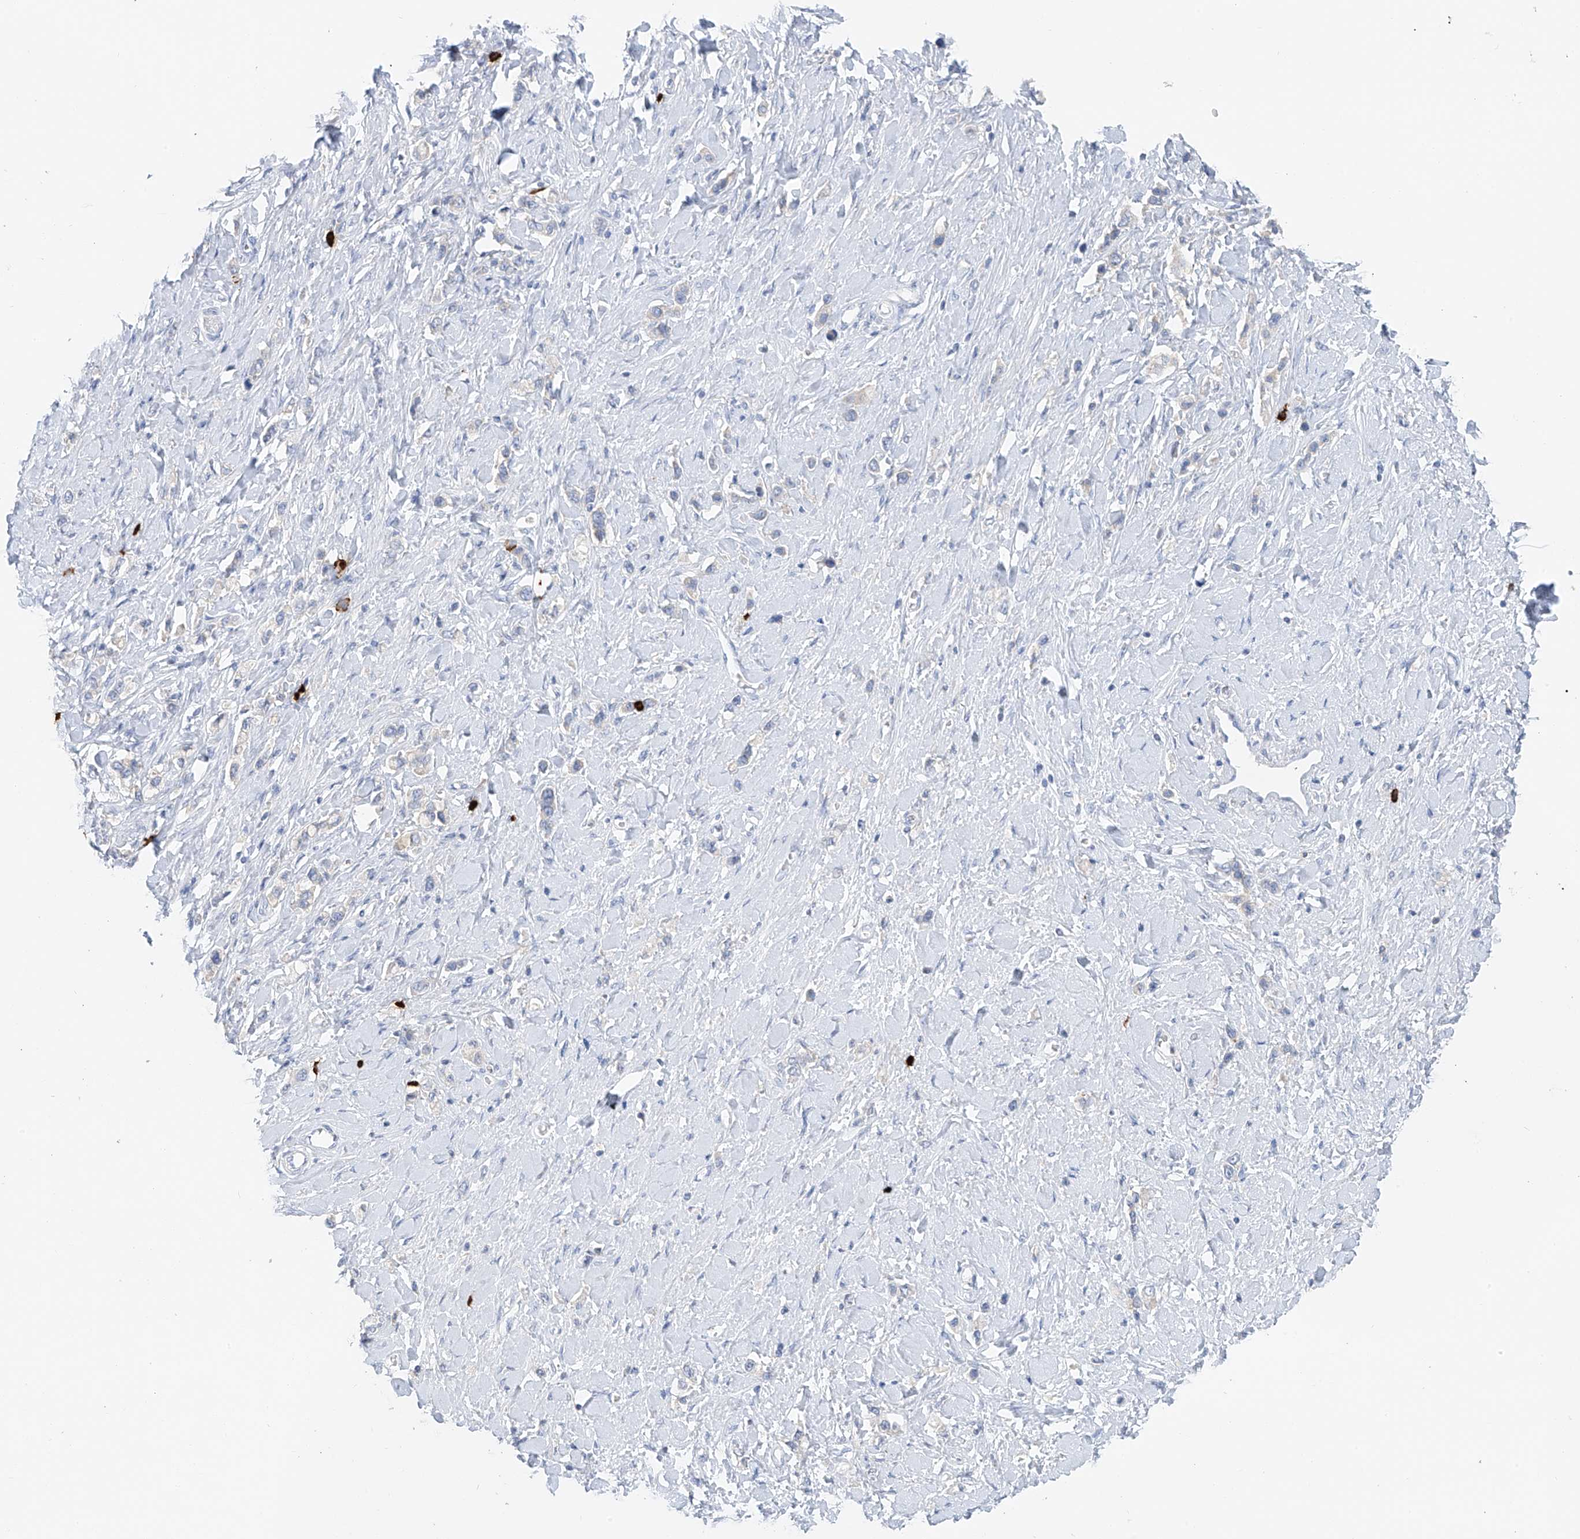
{"staining": {"intensity": "negative", "quantity": "none", "location": "none"}, "tissue": "stomach cancer", "cell_type": "Tumor cells", "image_type": "cancer", "snomed": [{"axis": "morphology", "description": "Normal tissue, NOS"}, {"axis": "morphology", "description": "Adenocarcinoma, NOS"}, {"axis": "topography", "description": "Stomach, upper"}, {"axis": "topography", "description": "Stomach"}], "caption": "Immunohistochemistry (IHC) photomicrograph of neoplastic tissue: stomach cancer stained with DAB (3,3'-diaminobenzidine) exhibits no significant protein positivity in tumor cells. The staining is performed using DAB (3,3'-diaminobenzidine) brown chromogen with nuclei counter-stained in using hematoxylin.", "gene": "POMGNT2", "patient": {"sex": "female", "age": 65}}